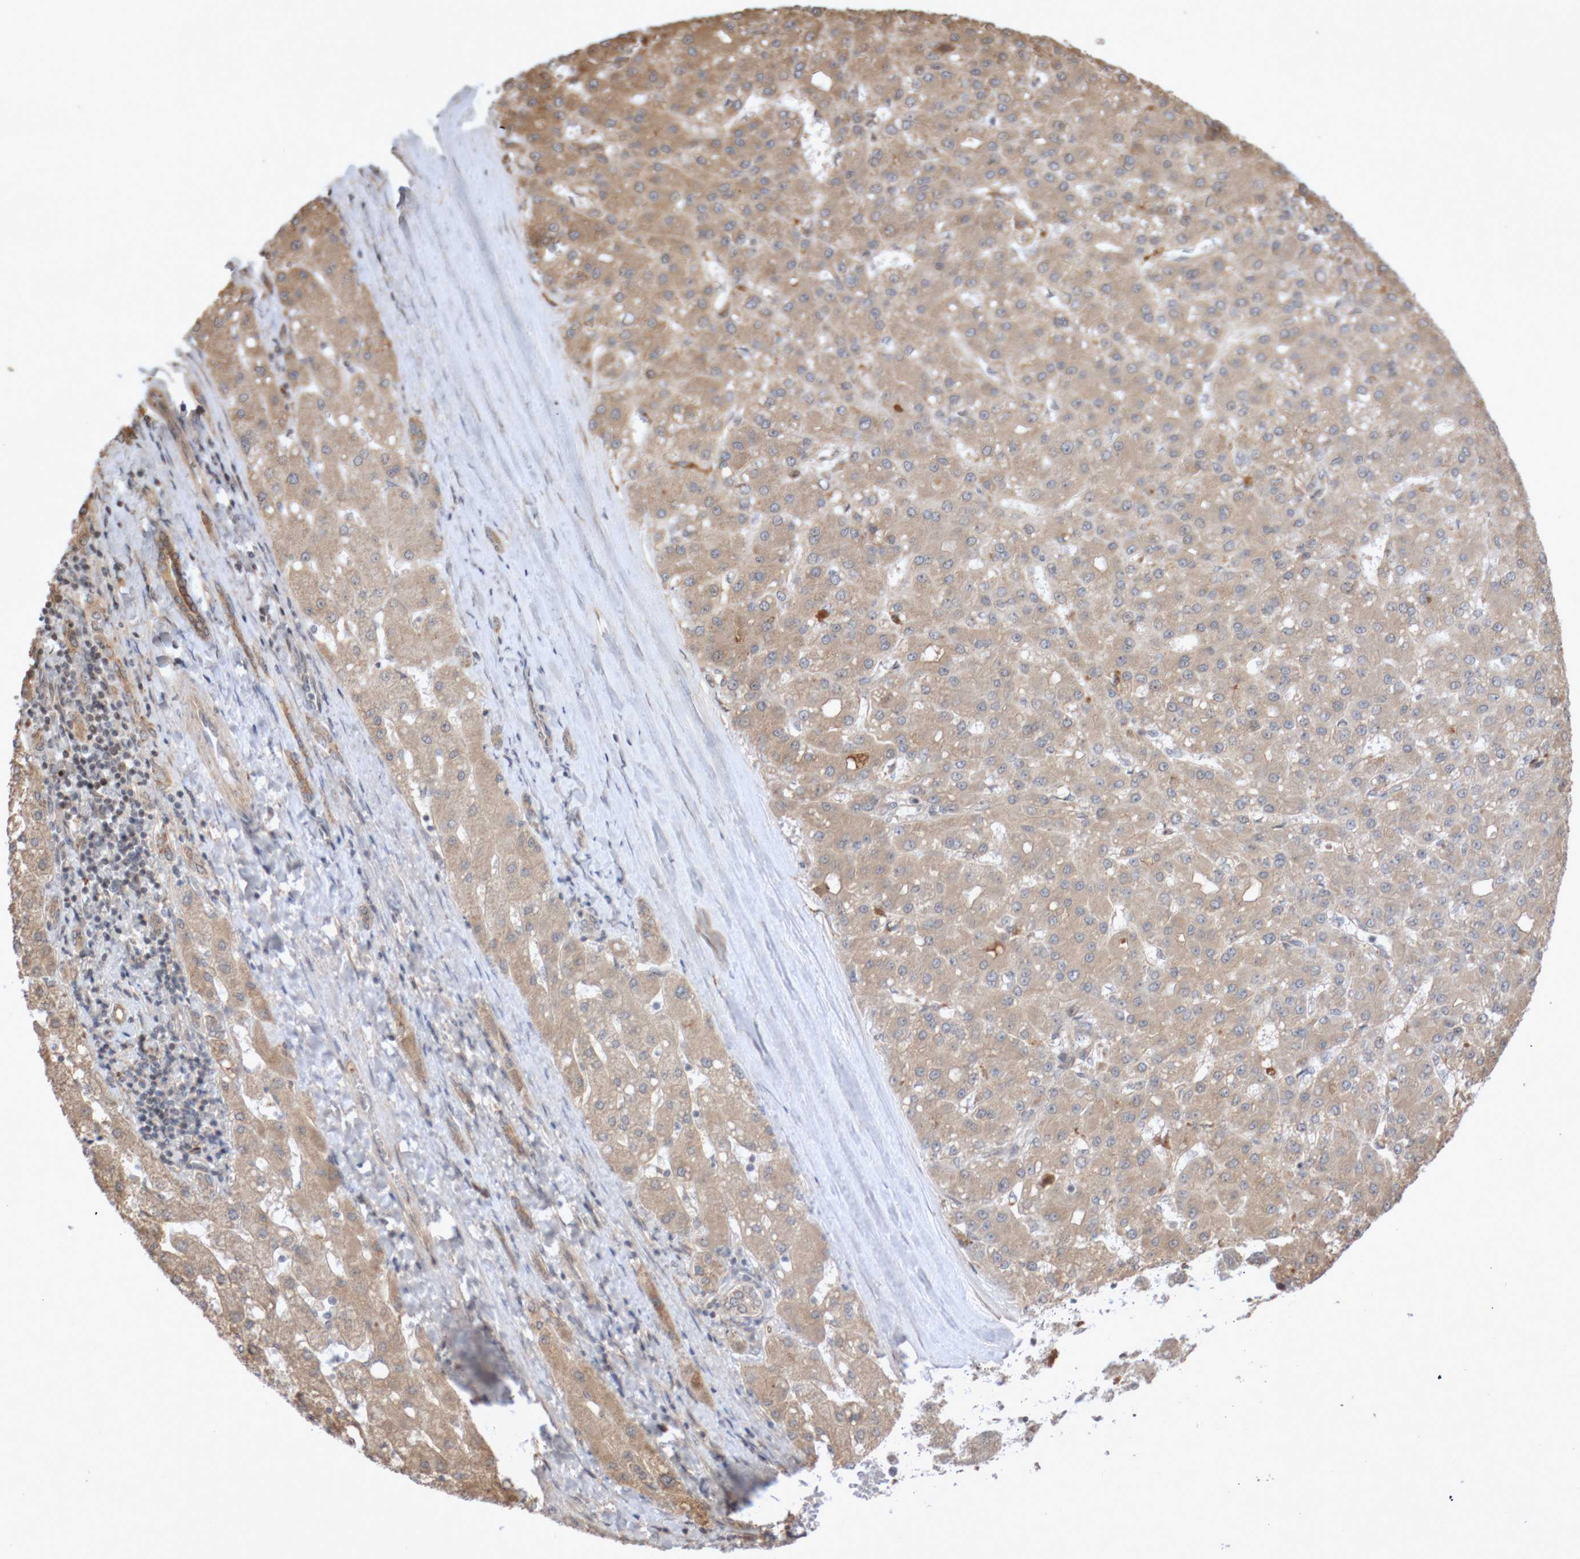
{"staining": {"intensity": "weak", "quantity": ">75%", "location": "cytoplasmic/membranous"}, "tissue": "liver cancer", "cell_type": "Tumor cells", "image_type": "cancer", "snomed": [{"axis": "morphology", "description": "Carcinoma, Hepatocellular, NOS"}, {"axis": "topography", "description": "Liver"}], "caption": "Tumor cells show weak cytoplasmic/membranous staining in about >75% of cells in liver hepatocellular carcinoma.", "gene": "DPH7", "patient": {"sex": "male", "age": 67}}